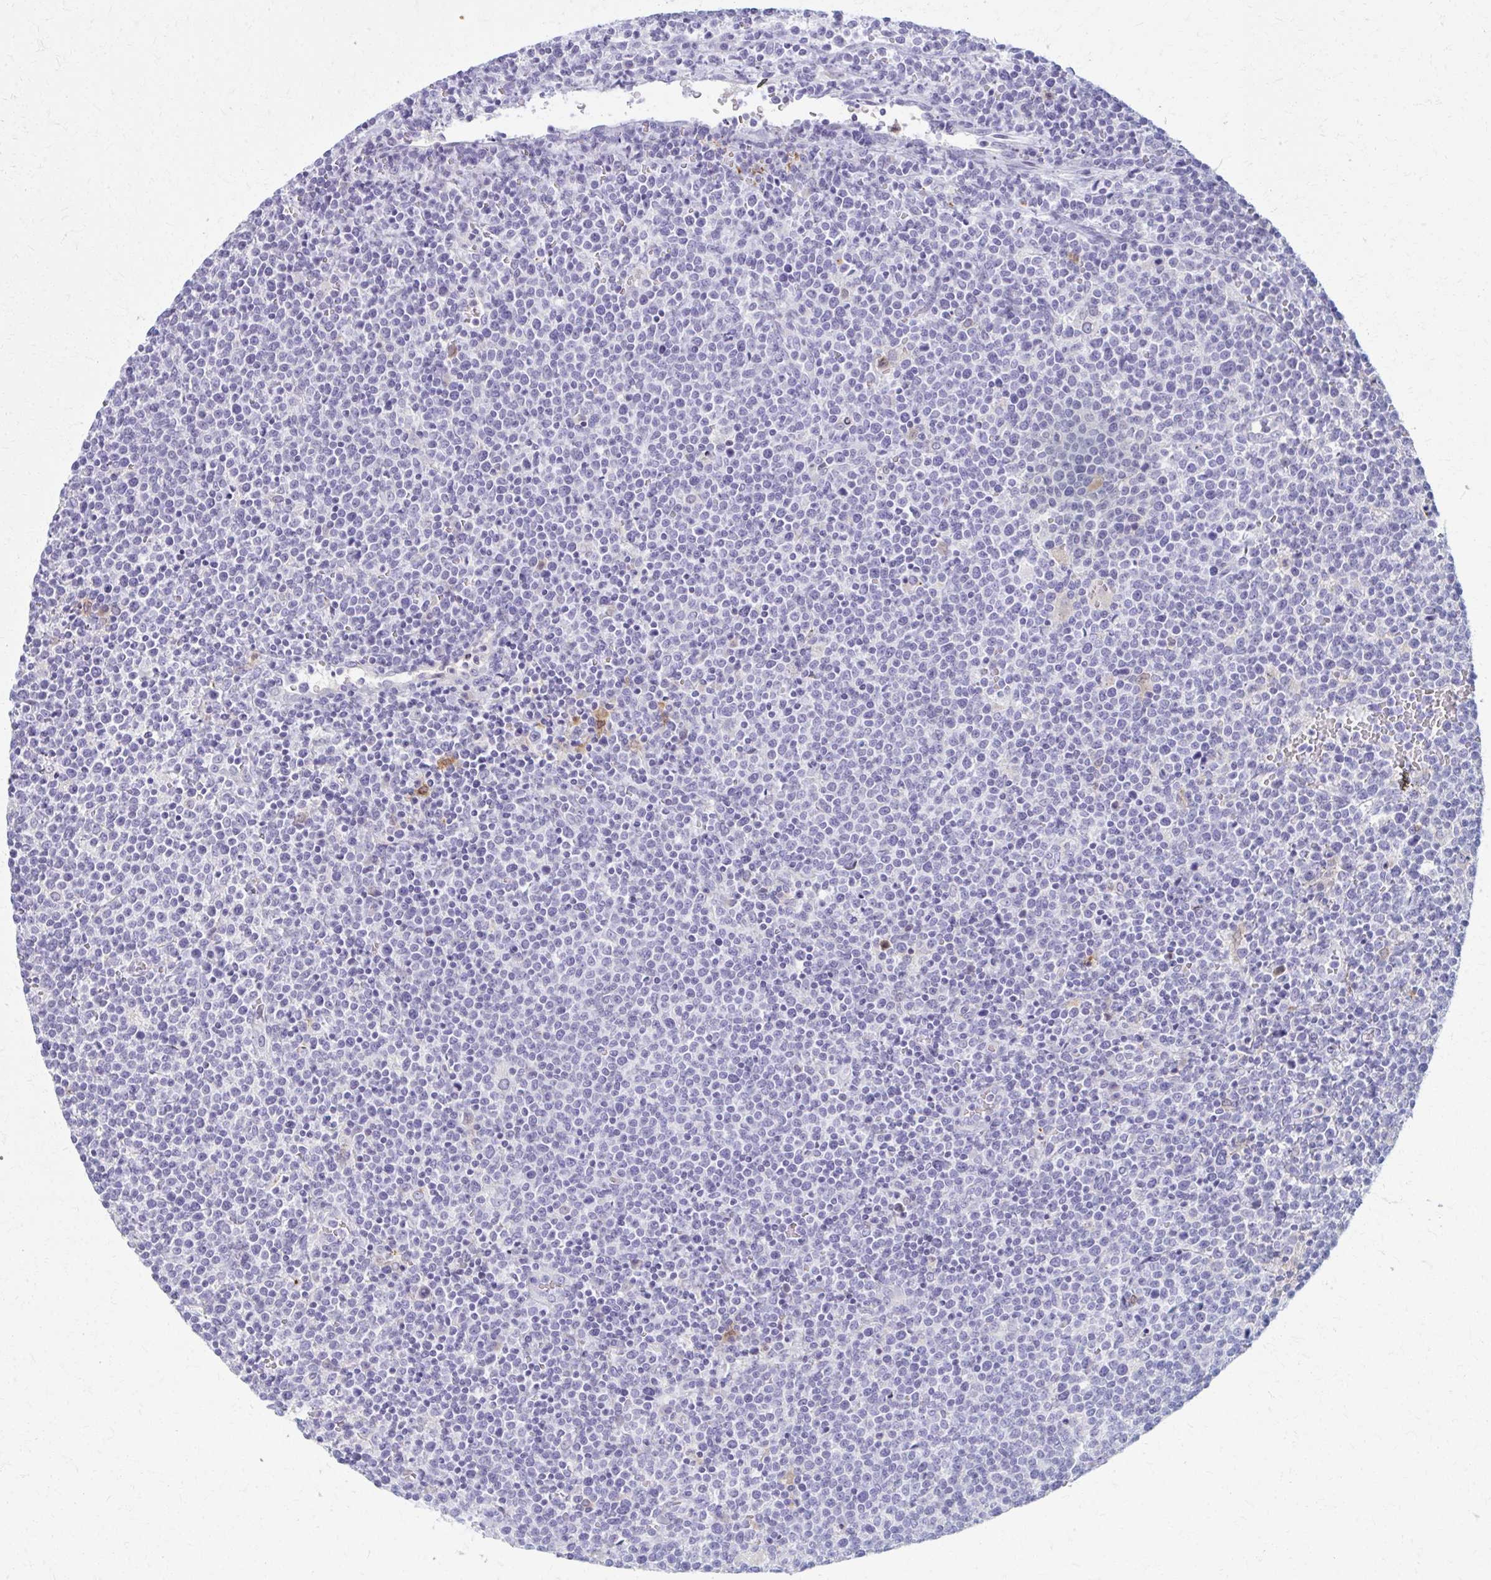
{"staining": {"intensity": "negative", "quantity": "none", "location": "none"}, "tissue": "lymphoma", "cell_type": "Tumor cells", "image_type": "cancer", "snomed": [{"axis": "morphology", "description": "Malignant lymphoma, non-Hodgkin's type, High grade"}, {"axis": "topography", "description": "Lymph node"}], "caption": "Histopathology image shows no significant protein staining in tumor cells of malignant lymphoma, non-Hodgkin's type (high-grade). (Brightfield microscopy of DAB immunohistochemistry at high magnification).", "gene": "OR4M1", "patient": {"sex": "male", "age": 61}}